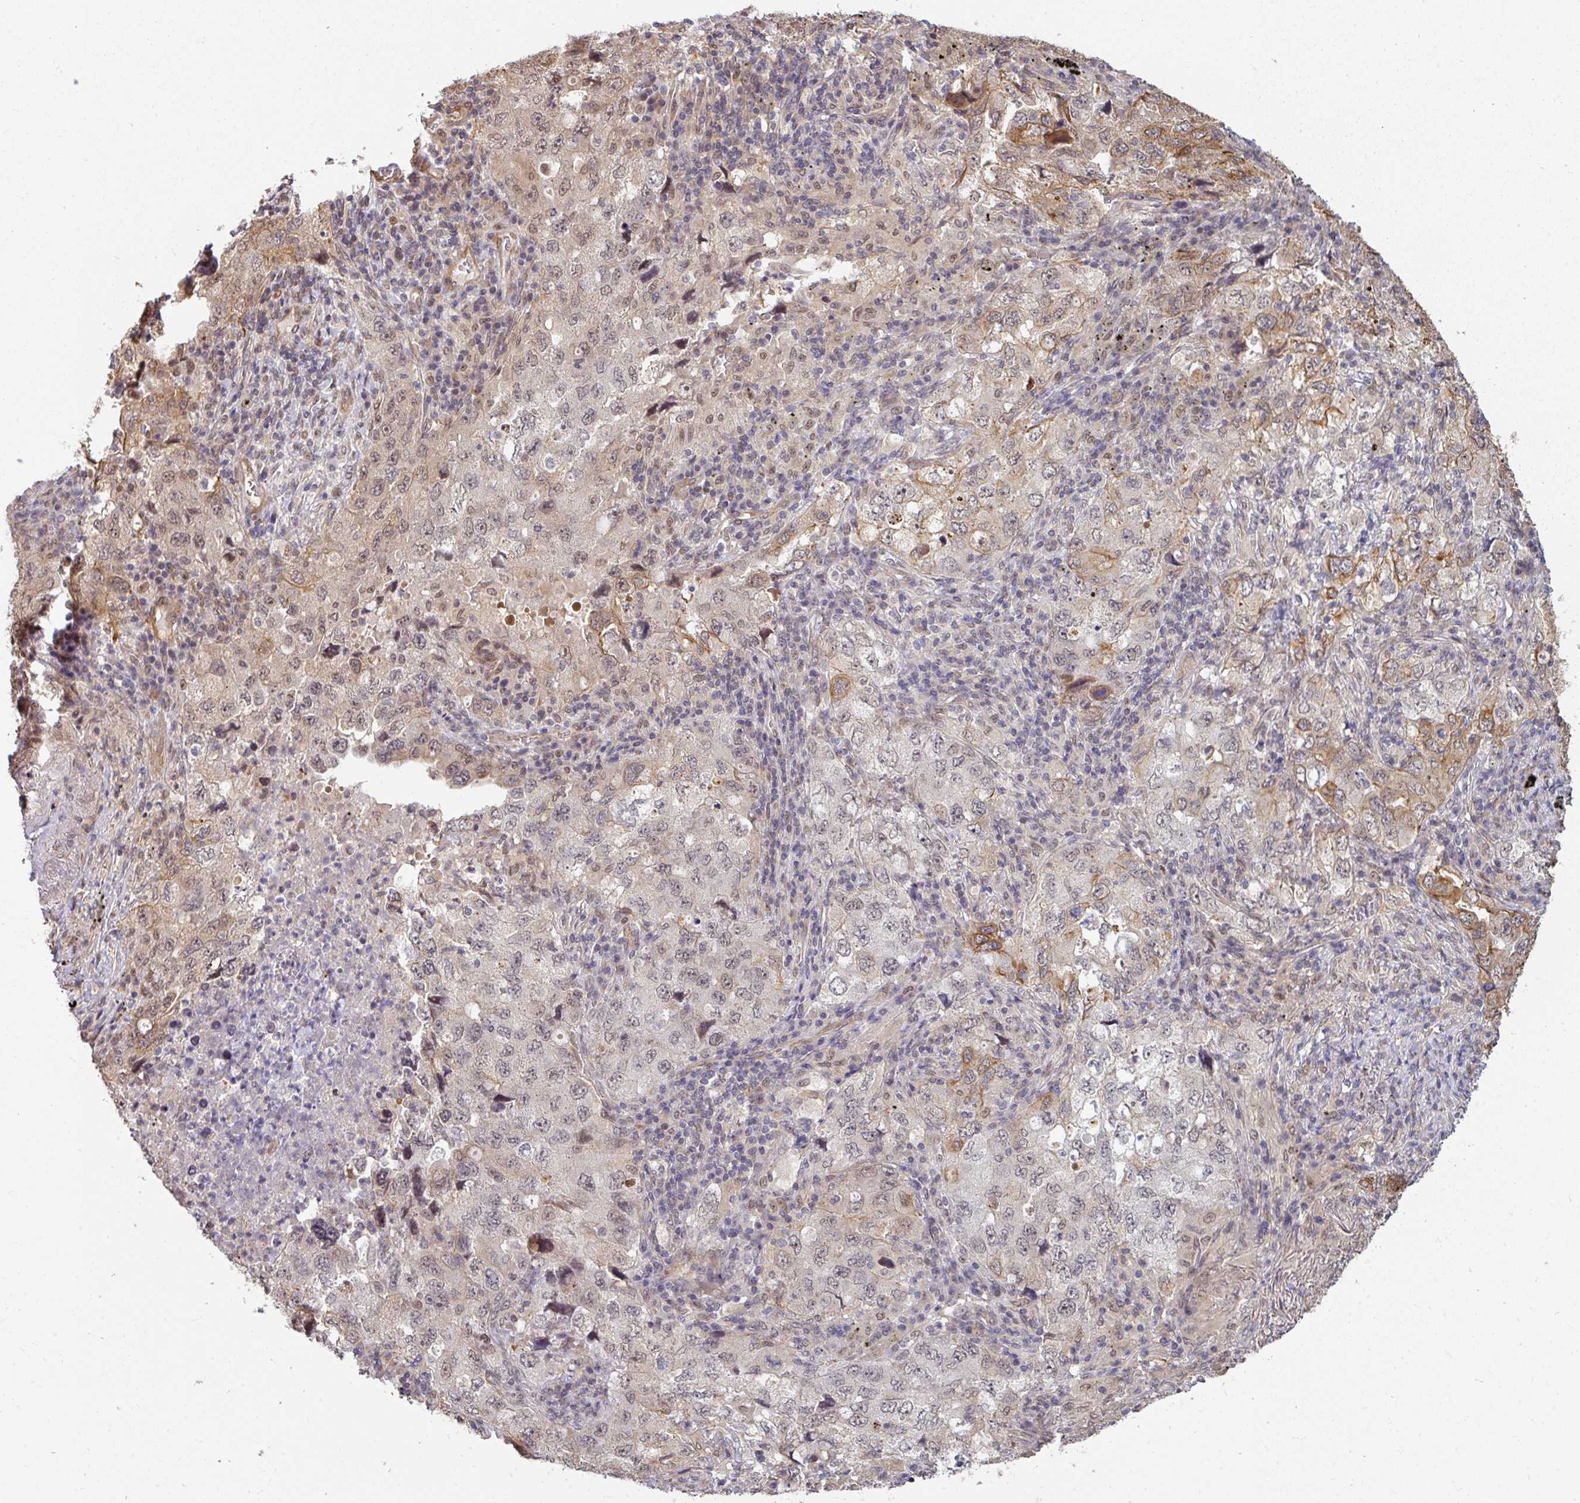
{"staining": {"intensity": "moderate", "quantity": "<25%", "location": "cytoplasmic/membranous,nuclear"}, "tissue": "lung cancer", "cell_type": "Tumor cells", "image_type": "cancer", "snomed": [{"axis": "morphology", "description": "Adenocarcinoma, NOS"}, {"axis": "topography", "description": "Lung"}], "caption": "Immunohistochemistry staining of lung cancer (adenocarcinoma), which displays low levels of moderate cytoplasmic/membranous and nuclear expression in approximately <25% of tumor cells indicating moderate cytoplasmic/membranous and nuclear protein expression. The staining was performed using DAB (3,3'-diaminobenzidine) (brown) for protein detection and nuclei were counterstained in hematoxylin (blue).", "gene": "GTF2H3", "patient": {"sex": "female", "age": 57}}